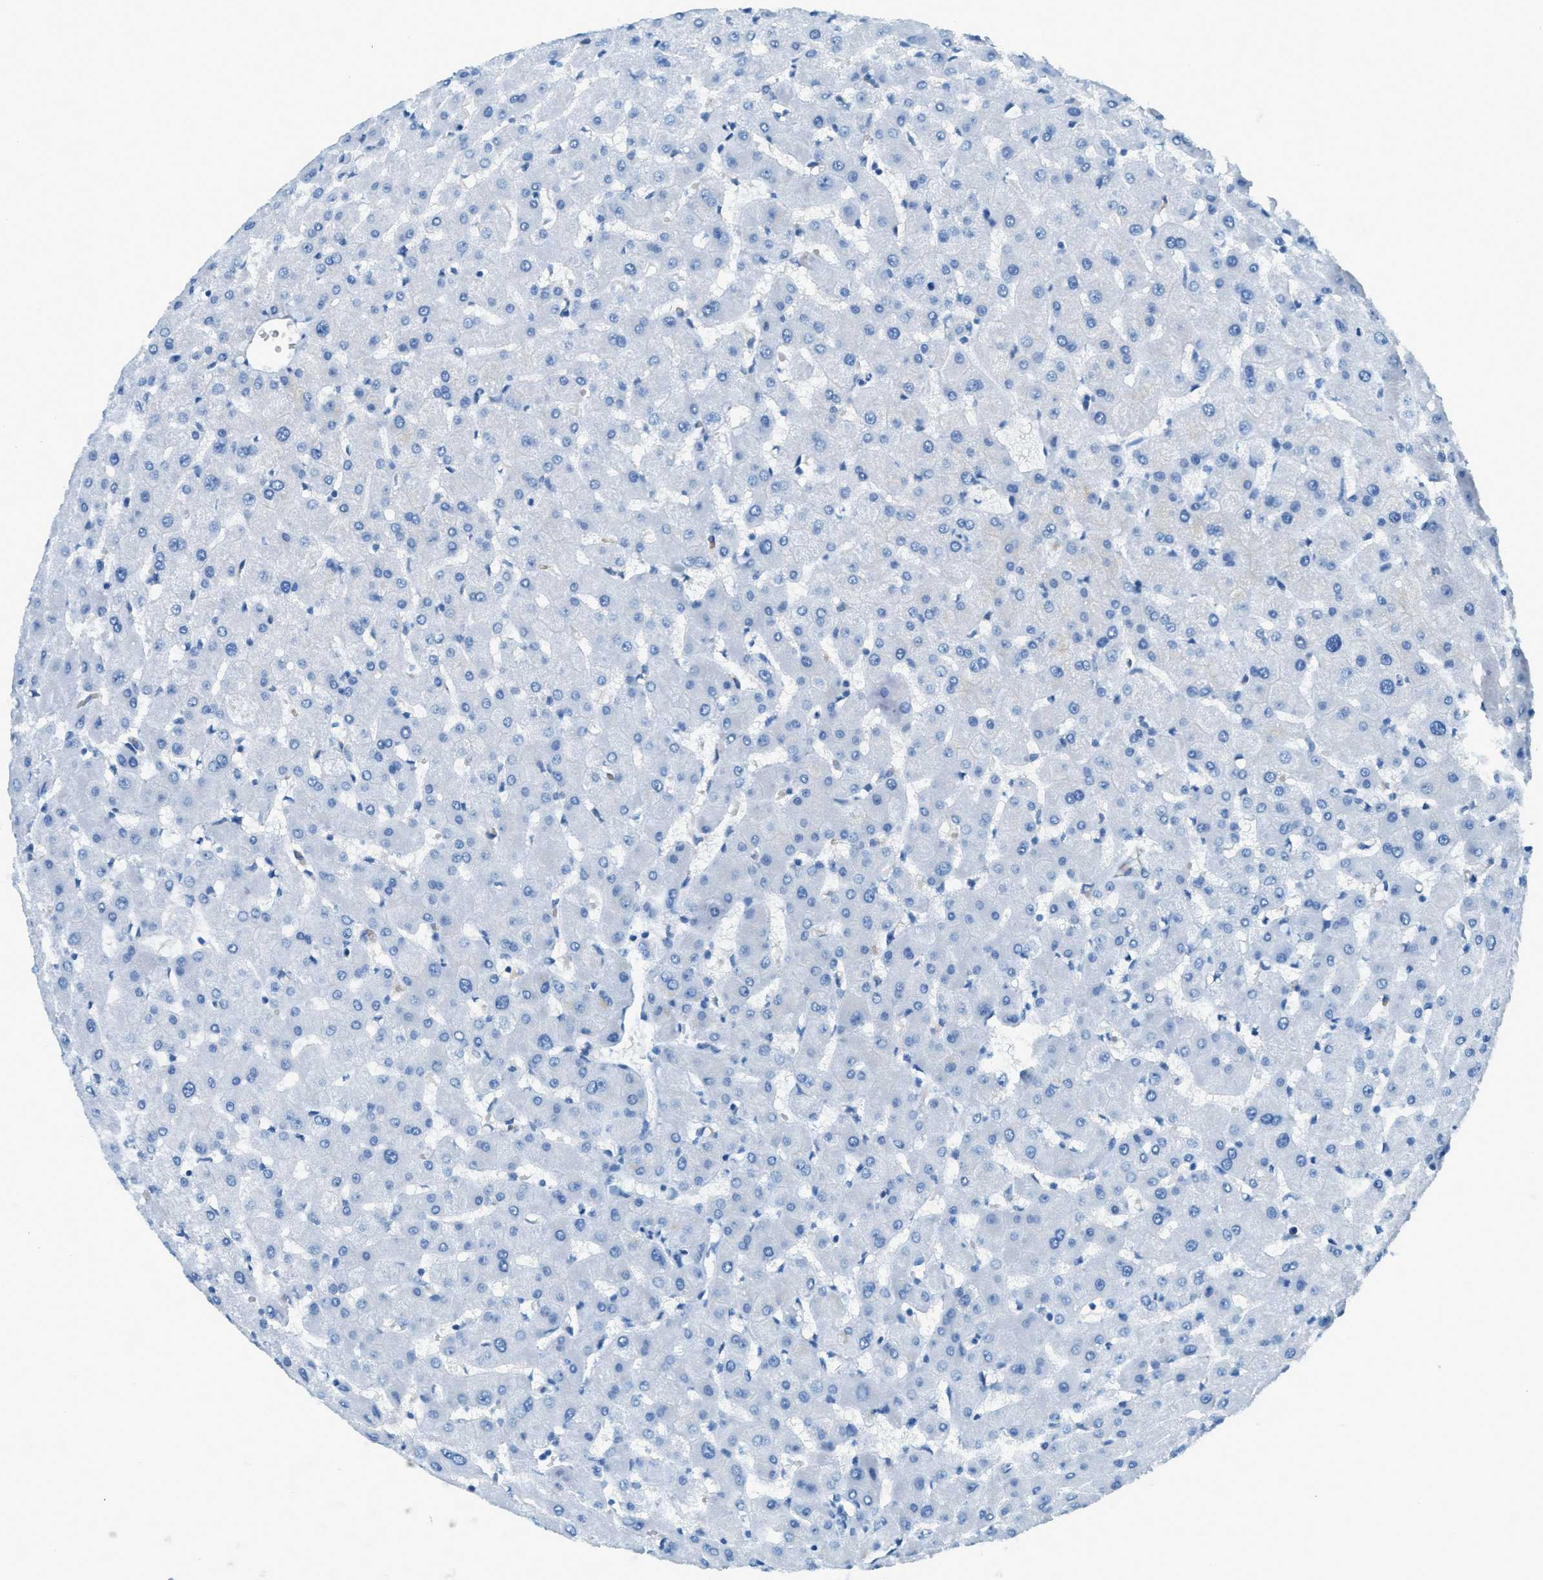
{"staining": {"intensity": "negative", "quantity": "none", "location": "none"}, "tissue": "liver", "cell_type": "Cholangiocytes", "image_type": "normal", "snomed": [{"axis": "morphology", "description": "Normal tissue, NOS"}, {"axis": "topography", "description": "Liver"}], "caption": "IHC photomicrograph of unremarkable human liver stained for a protein (brown), which shows no positivity in cholangiocytes. Nuclei are stained in blue.", "gene": "C21orf62", "patient": {"sex": "female", "age": 63}}